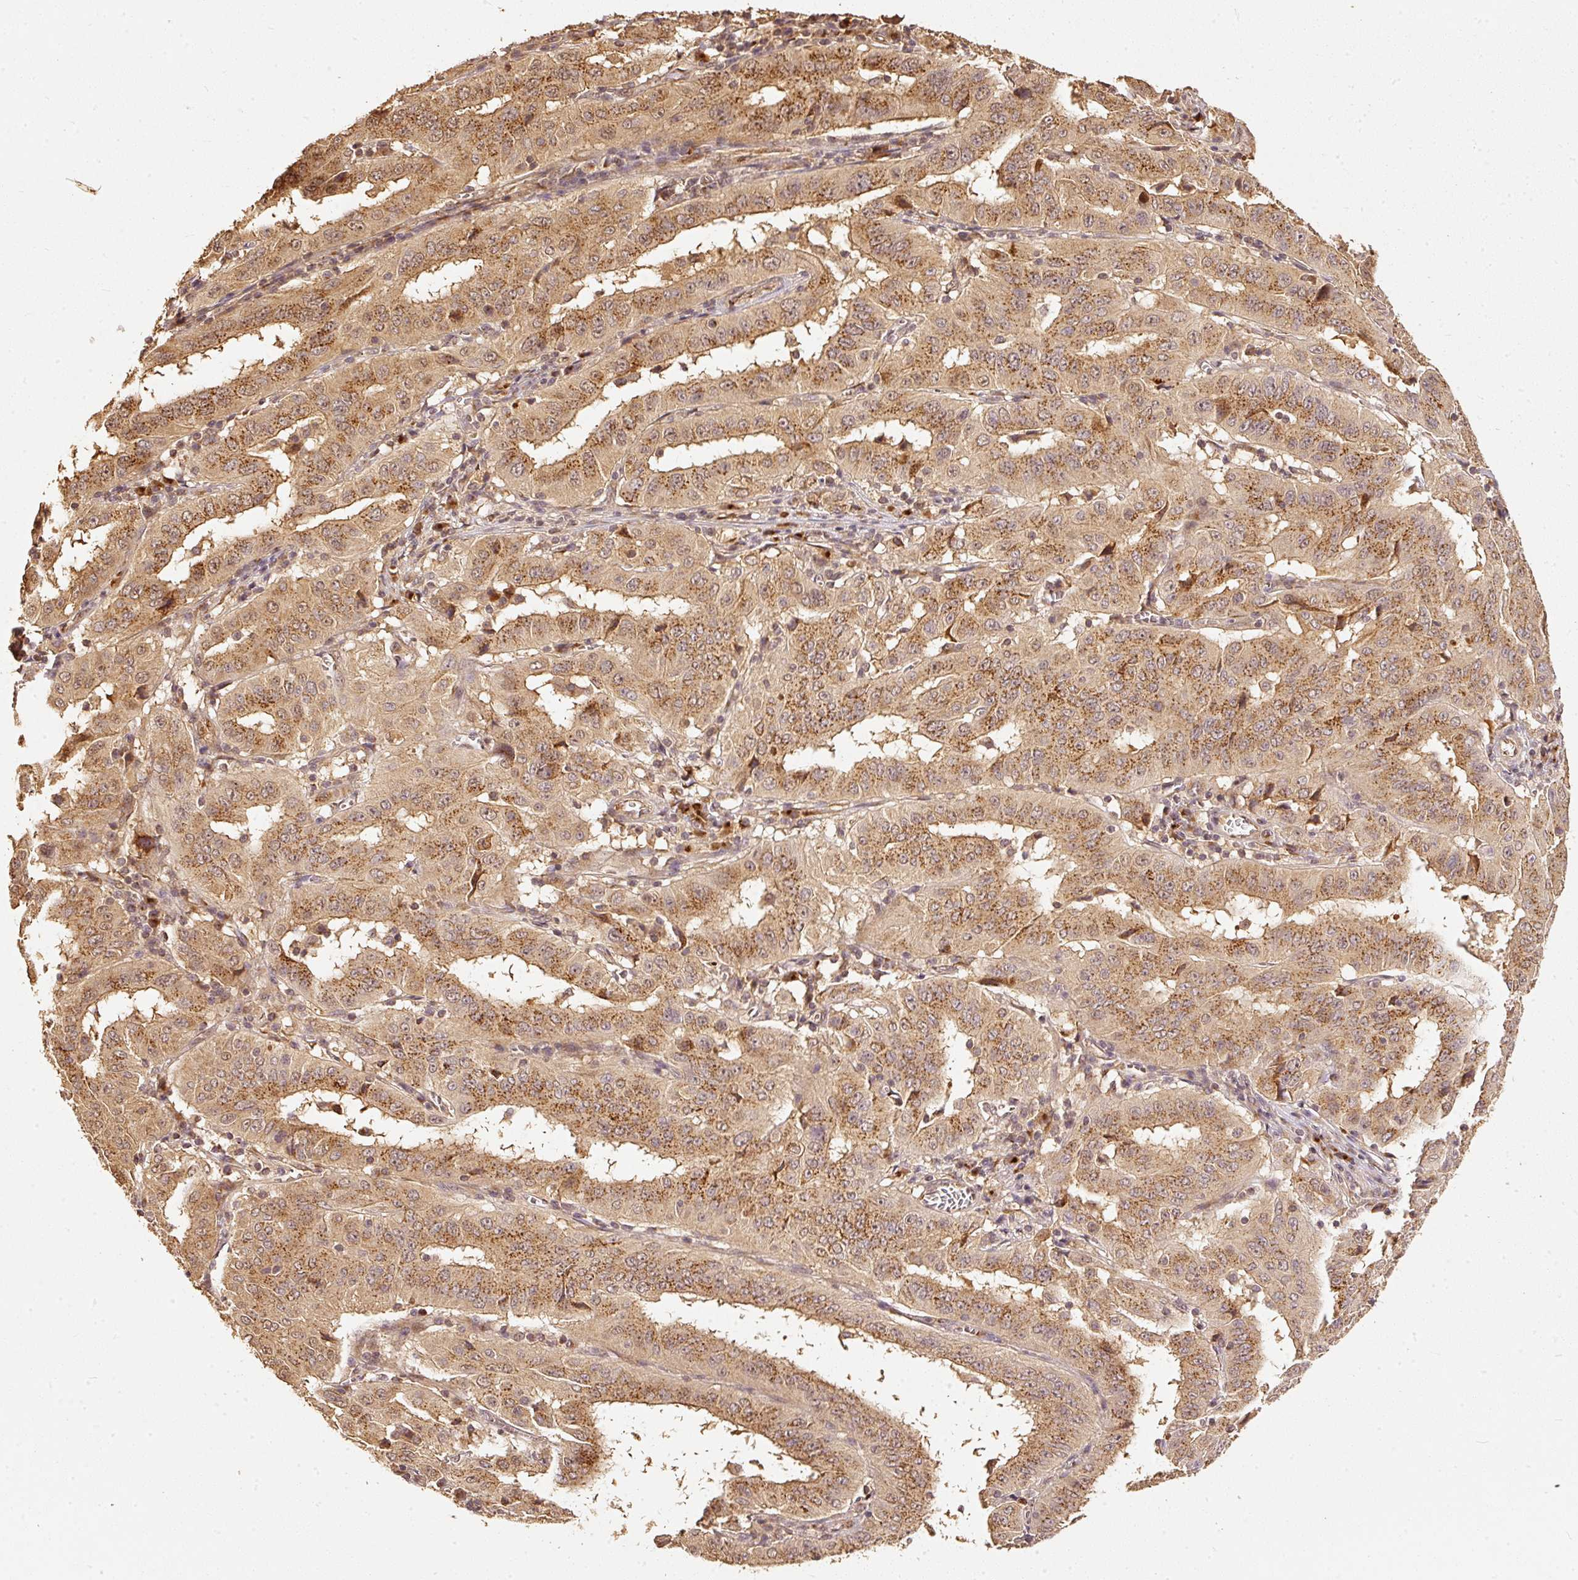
{"staining": {"intensity": "moderate", "quantity": ">75%", "location": "cytoplasmic/membranous"}, "tissue": "pancreatic cancer", "cell_type": "Tumor cells", "image_type": "cancer", "snomed": [{"axis": "morphology", "description": "Adenocarcinoma, NOS"}, {"axis": "topography", "description": "Pancreas"}], "caption": "IHC of pancreatic cancer shows medium levels of moderate cytoplasmic/membranous expression in about >75% of tumor cells.", "gene": "FUT8", "patient": {"sex": "male", "age": 63}}